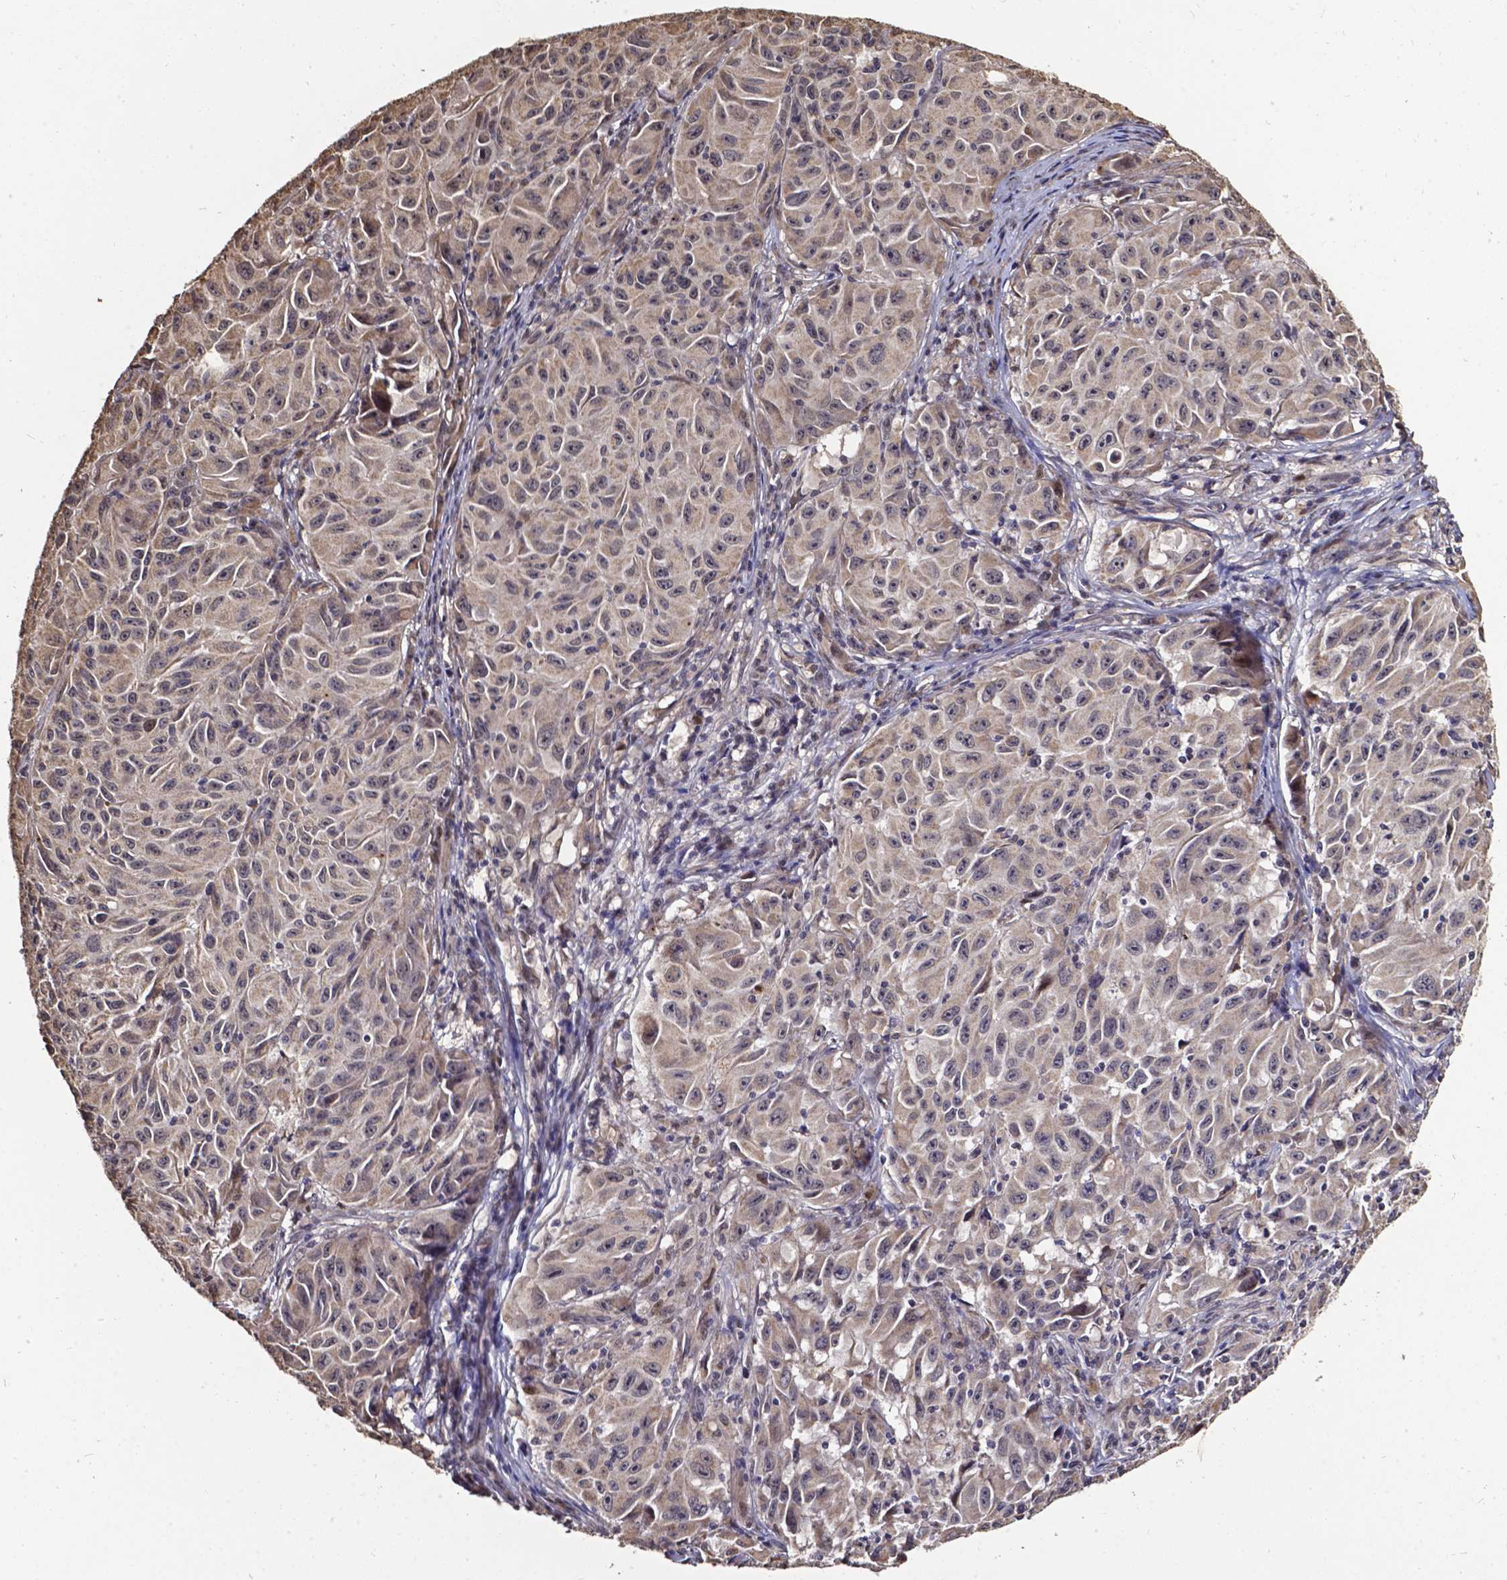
{"staining": {"intensity": "negative", "quantity": "none", "location": "none"}, "tissue": "melanoma", "cell_type": "Tumor cells", "image_type": "cancer", "snomed": [{"axis": "morphology", "description": "Malignant melanoma, NOS"}, {"axis": "topography", "description": "Vulva, labia, clitoris and Bartholin´s gland, NO"}], "caption": "High magnification brightfield microscopy of melanoma stained with DAB (3,3'-diaminobenzidine) (brown) and counterstained with hematoxylin (blue): tumor cells show no significant staining. (DAB immunohistochemistry, high magnification).", "gene": "GLRA2", "patient": {"sex": "female", "age": 75}}